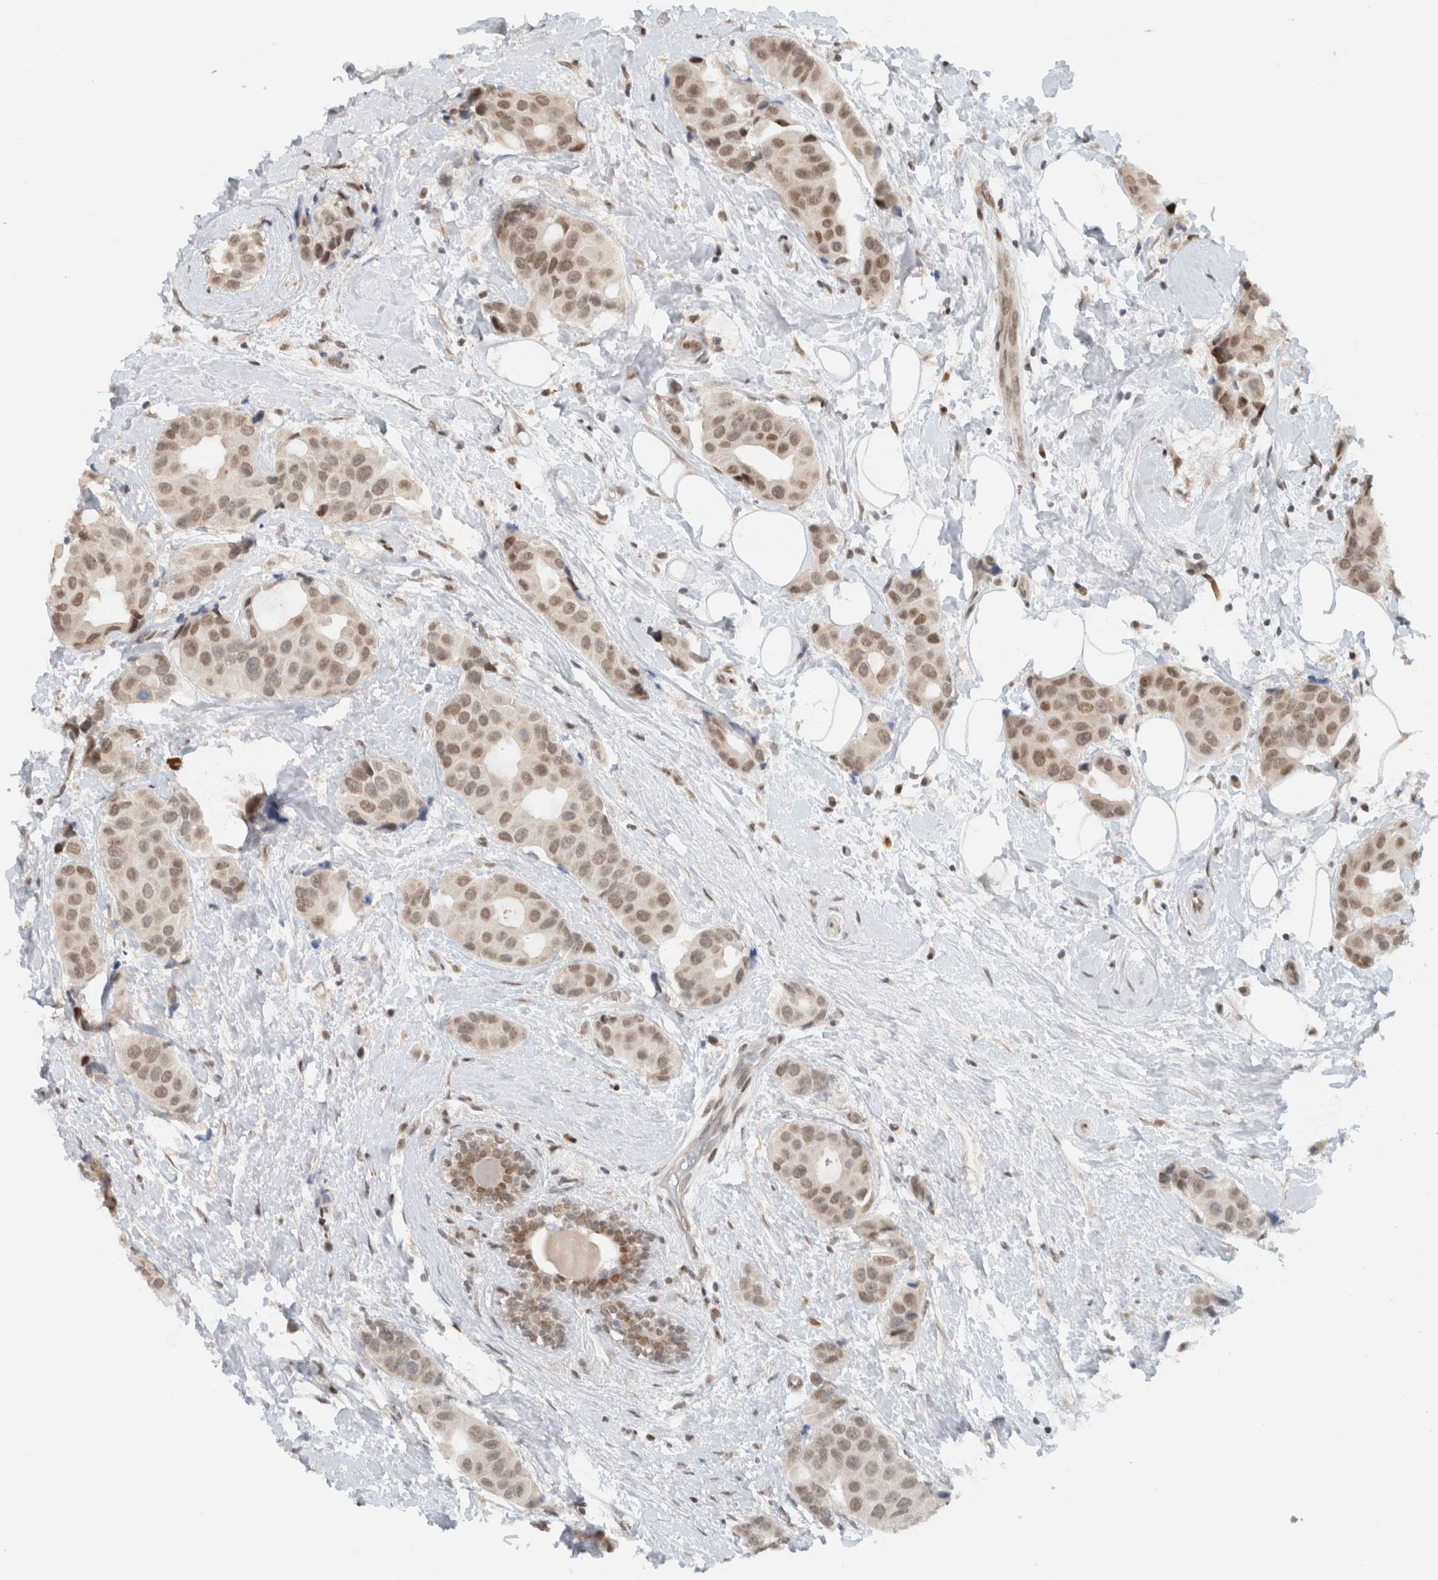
{"staining": {"intensity": "moderate", "quantity": ">75%", "location": "nuclear"}, "tissue": "breast cancer", "cell_type": "Tumor cells", "image_type": "cancer", "snomed": [{"axis": "morphology", "description": "Normal tissue, NOS"}, {"axis": "morphology", "description": "Duct carcinoma"}, {"axis": "topography", "description": "Breast"}], "caption": "A brown stain labels moderate nuclear positivity of a protein in human breast invasive ductal carcinoma tumor cells.", "gene": "HNRNPR", "patient": {"sex": "female", "age": 39}}